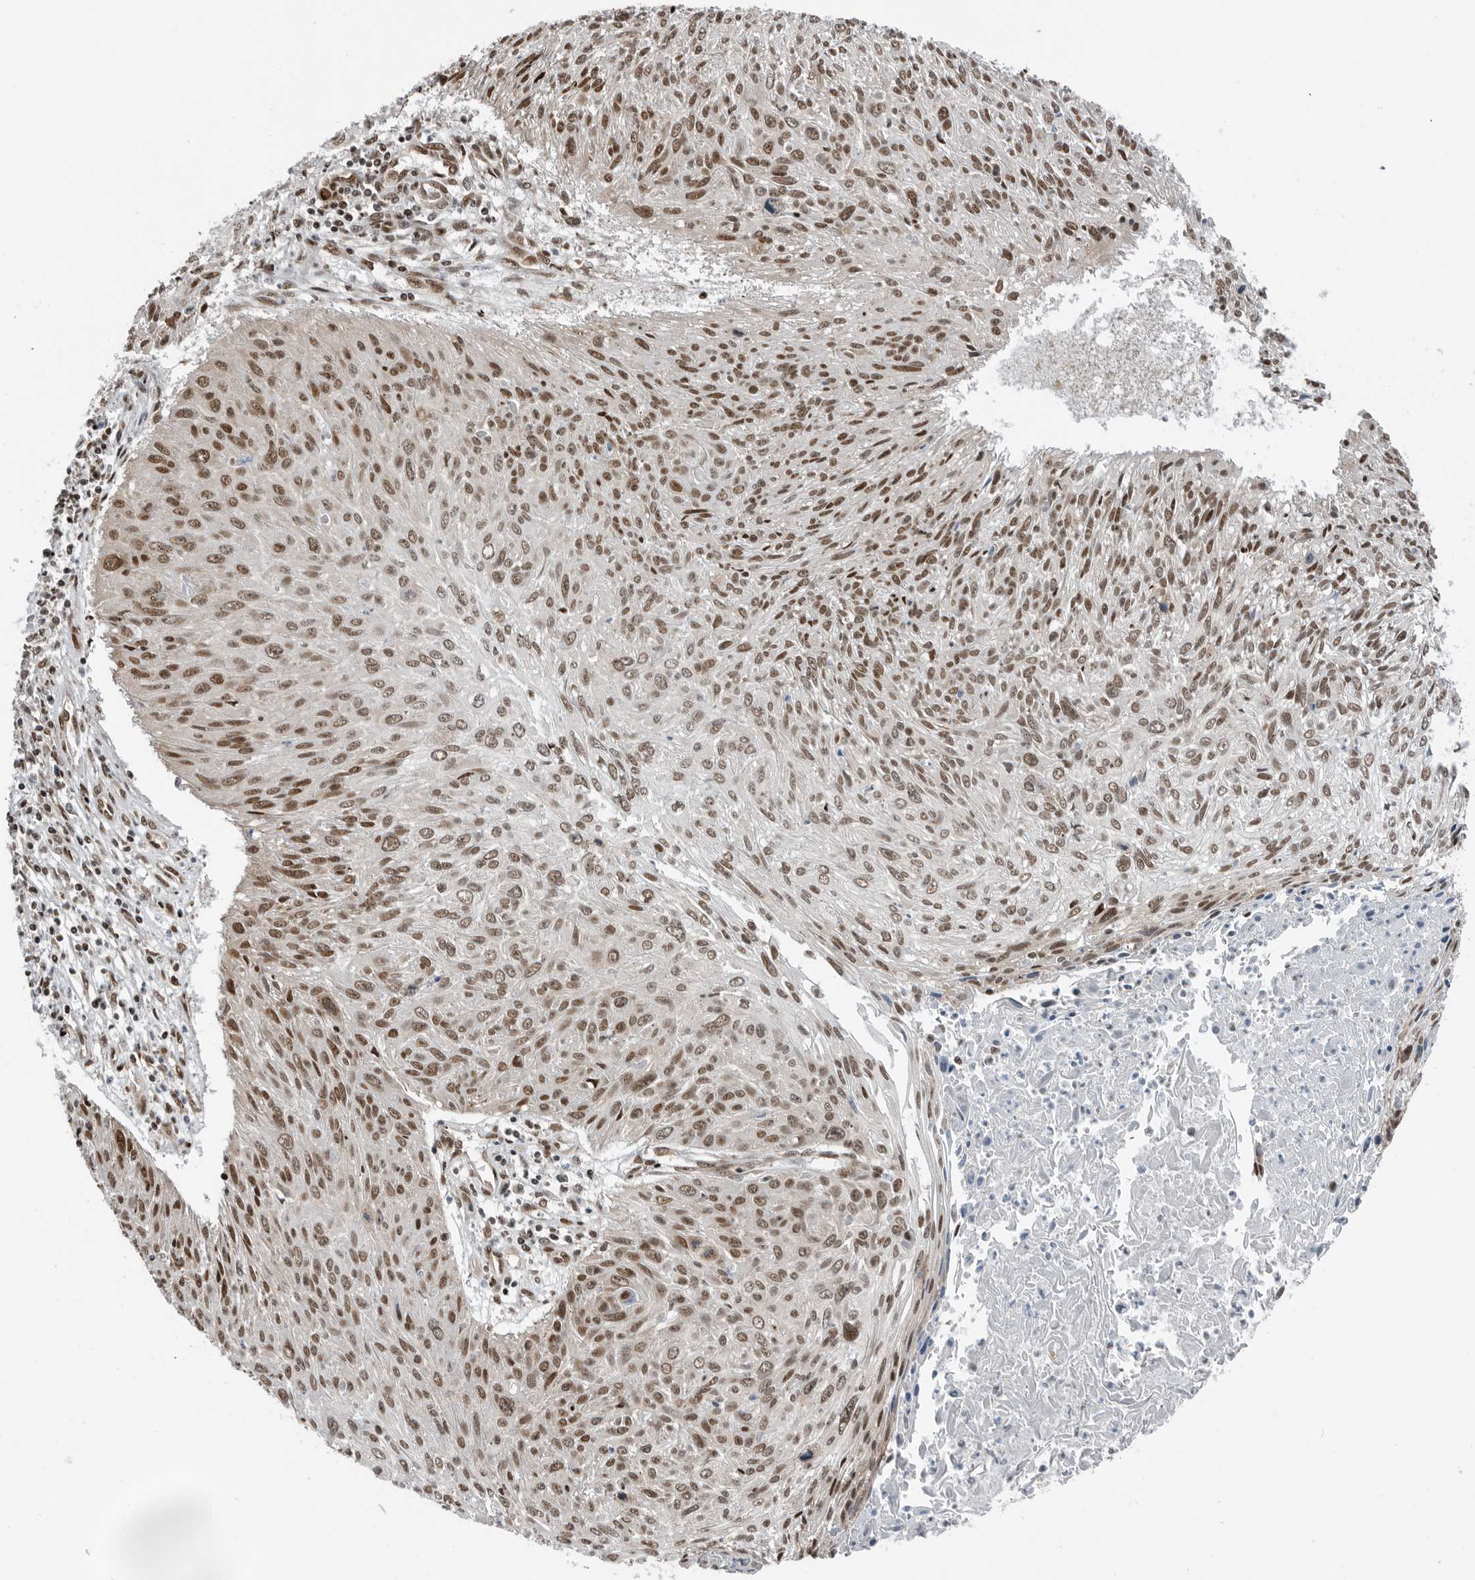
{"staining": {"intensity": "moderate", "quantity": ">75%", "location": "nuclear"}, "tissue": "cervical cancer", "cell_type": "Tumor cells", "image_type": "cancer", "snomed": [{"axis": "morphology", "description": "Squamous cell carcinoma, NOS"}, {"axis": "topography", "description": "Cervix"}], "caption": "IHC image of human cervical squamous cell carcinoma stained for a protein (brown), which reveals medium levels of moderate nuclear staining in about >75% of tumor cells.", "gene": "BLZF1", "patient": {"sex": "female", "age": 51}}